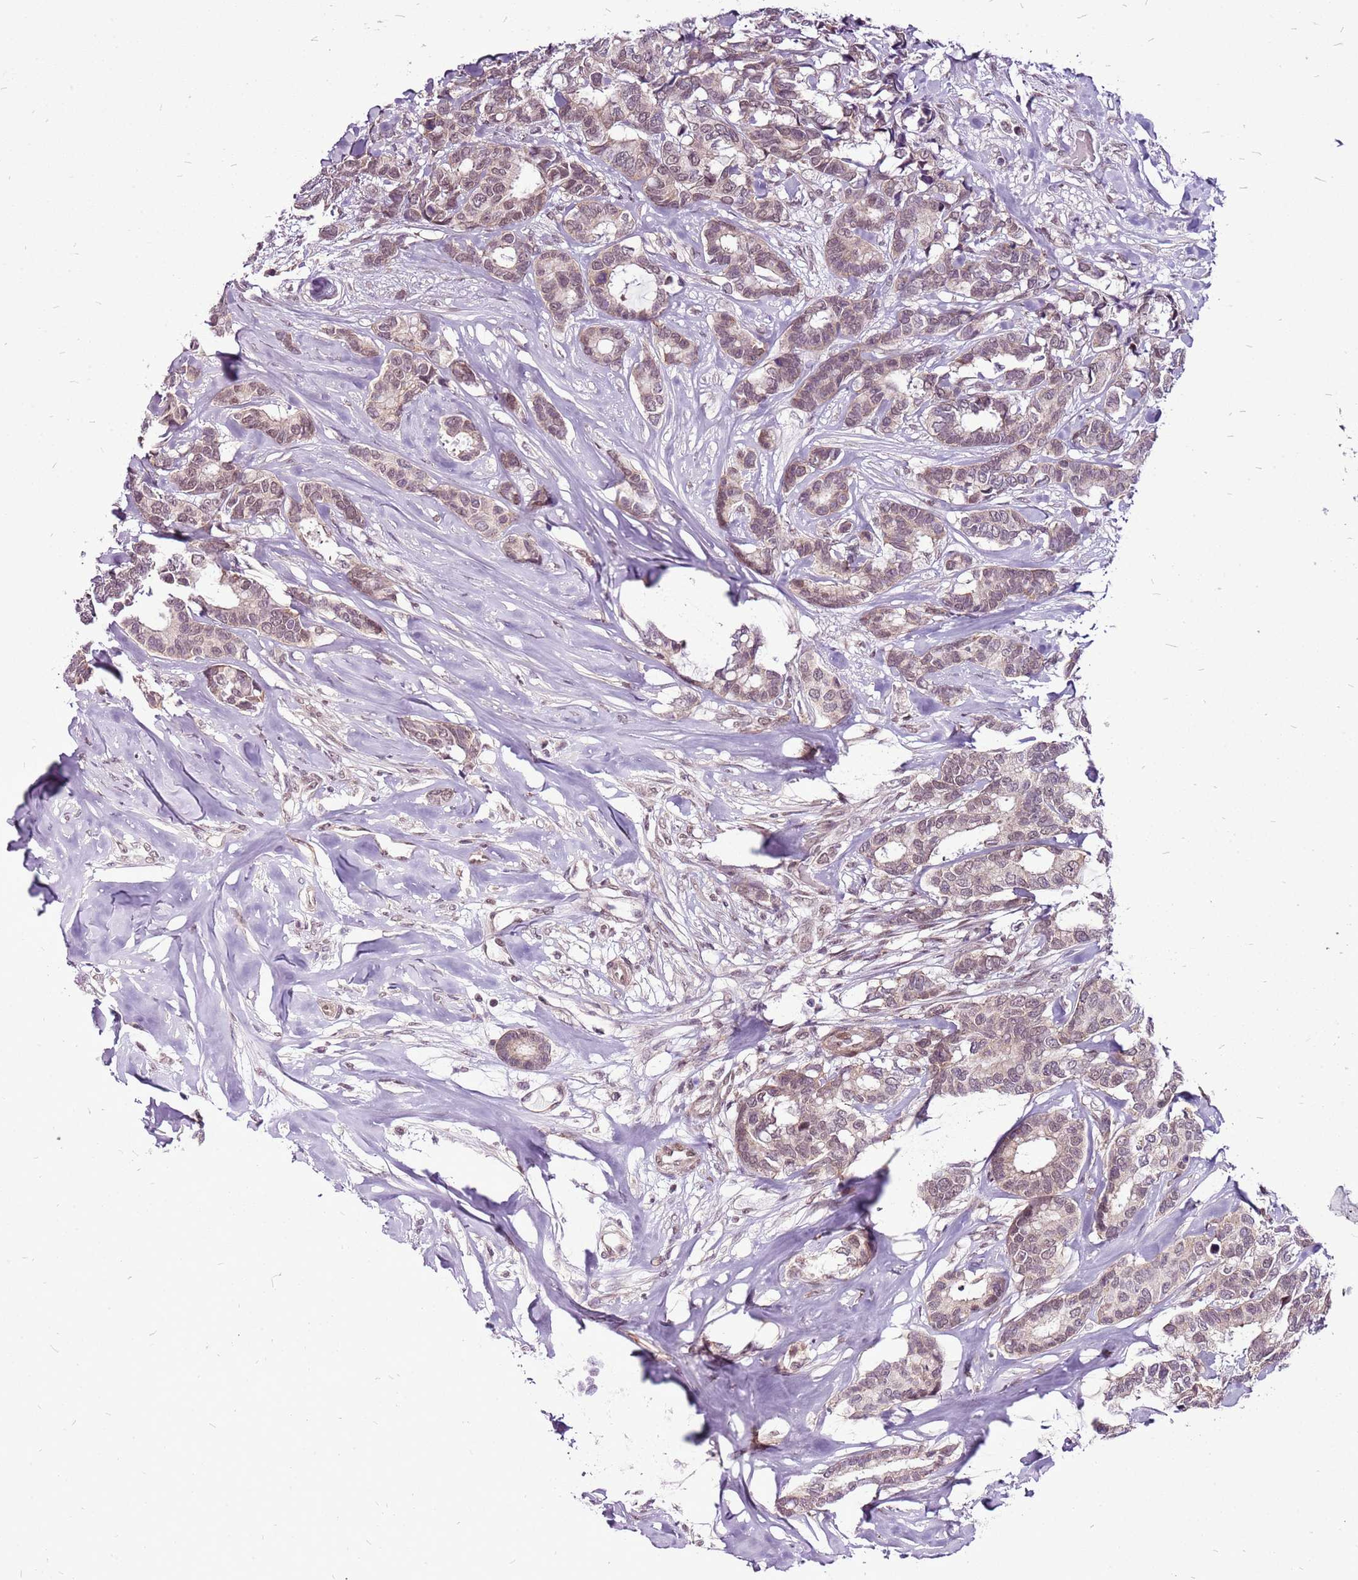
{"staining": {"intensity": "weak", "quantity": ">75%", "location": "nuclear"}, "tissue": "breast cancer", "cell_type": "Tumor cells", "image_type": "cancer", "snomed": [{"axis": "morphology", "description": "Duct carcinoma"}, {"axis": "topography", "description": "Breast"}], "caption": "There is low levels of weak nuclear expression in tumor cells of breast cancer, as demonstrated by immunohistochemical staining (brown color).", "gene": "CCDC166", "patient": {"sex": "female", "age": 87}}